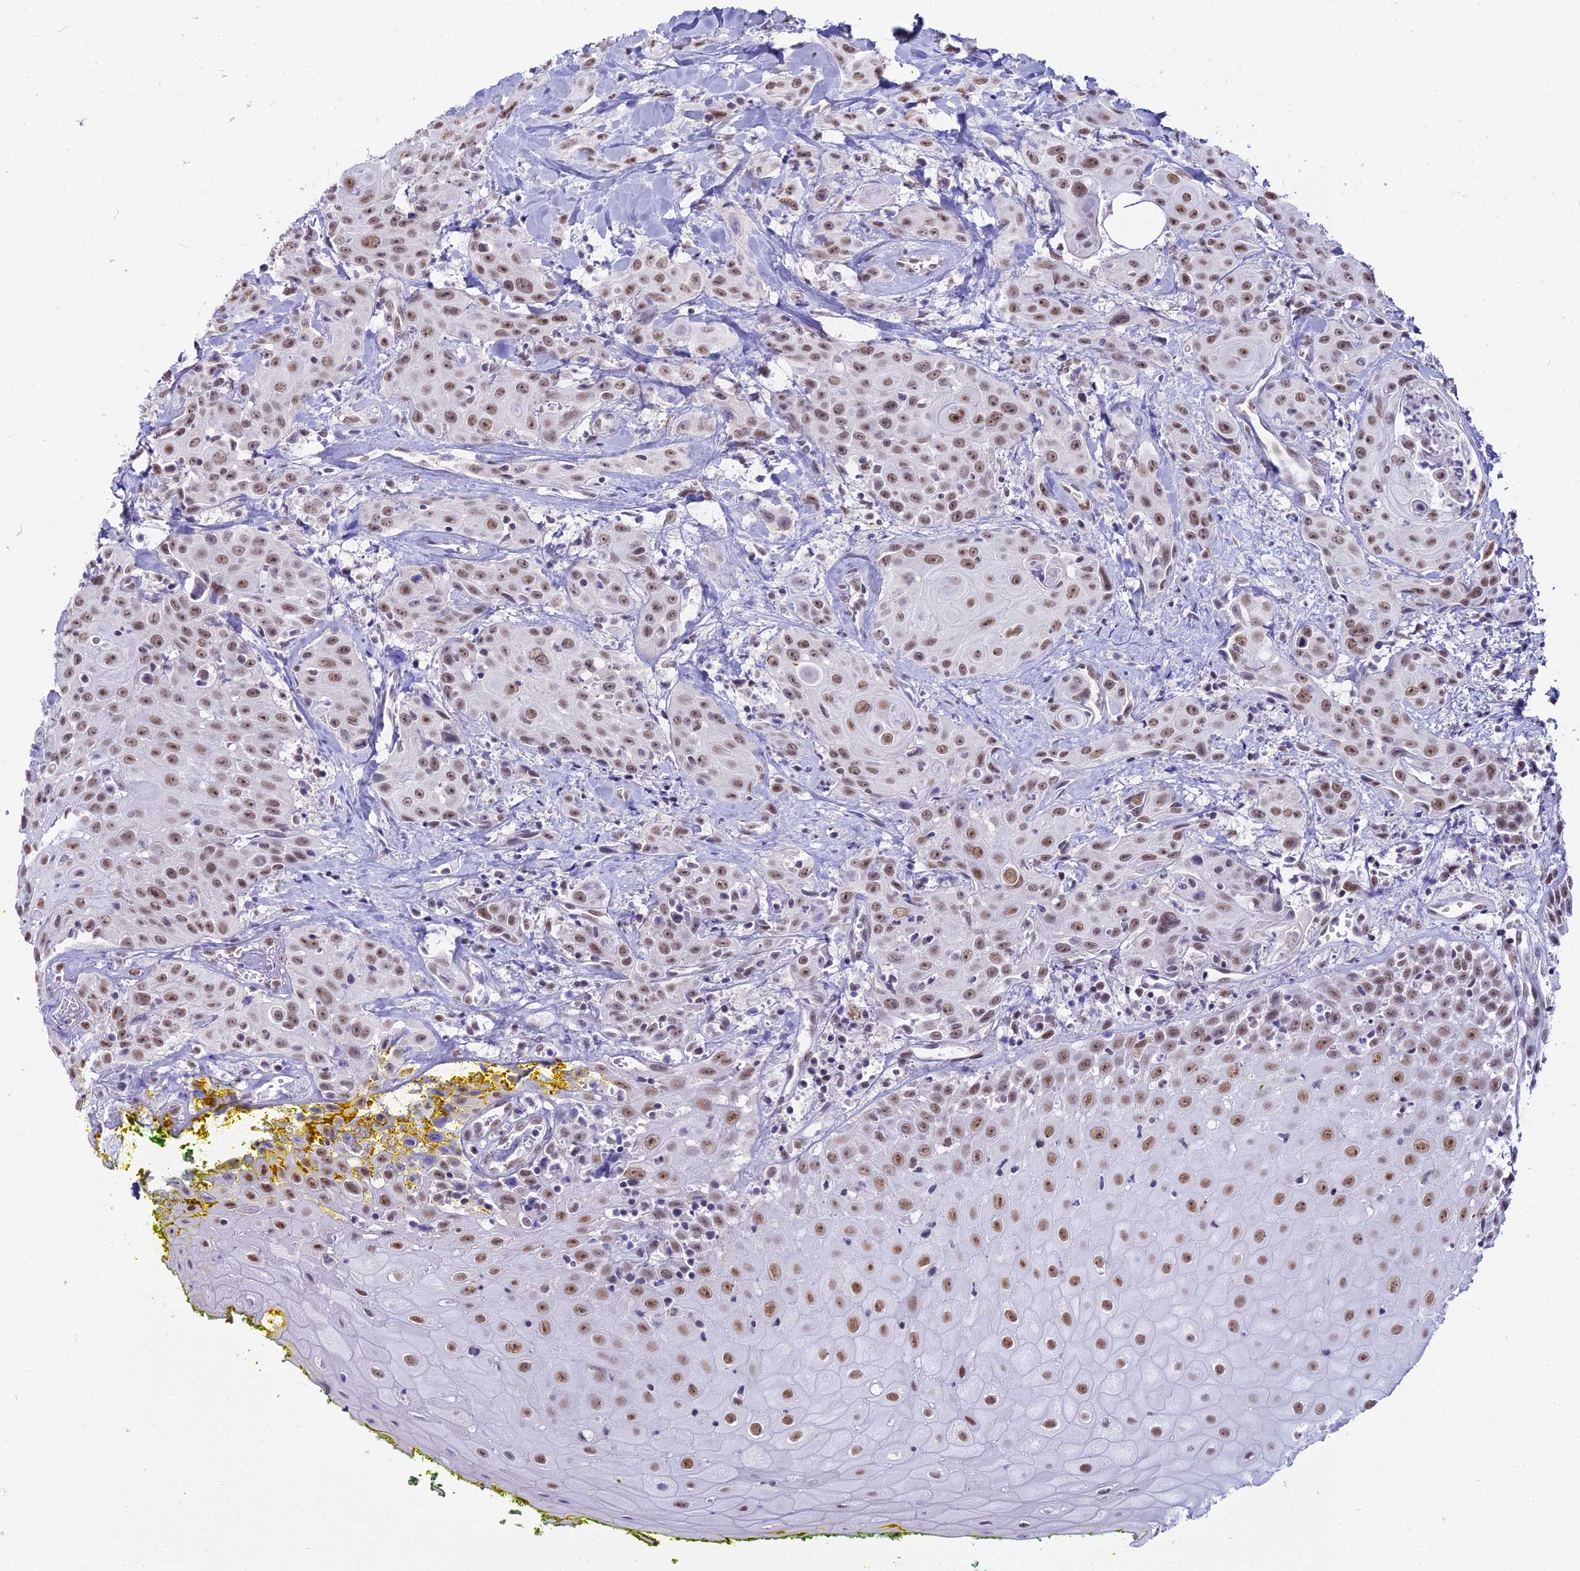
{"staining": {"intensity": "moderate", "quantity": ">75%", "location": "nuclear"}, "tissue": "head and neck cancer", "cell_type": "Tumor cells", "image_type": "cancer", "snomed": [{"axis": "morphology", "description": "Squamous cell carcinoma, NOS"}, {"axis": "topography", "description": "Oral tissue"}, {"axis": "topography", "description": "Head-Neck"}], "caption": "IHC (DAB (3,3'-diaminobenzidine)) staining of head and neck cancer (squamous cell carcinoma) shows moderate nuclear protein positivity in about >75% of tumor cells.", "gene": "RBM12", "patient": {"sex": "female", "age": 82}}